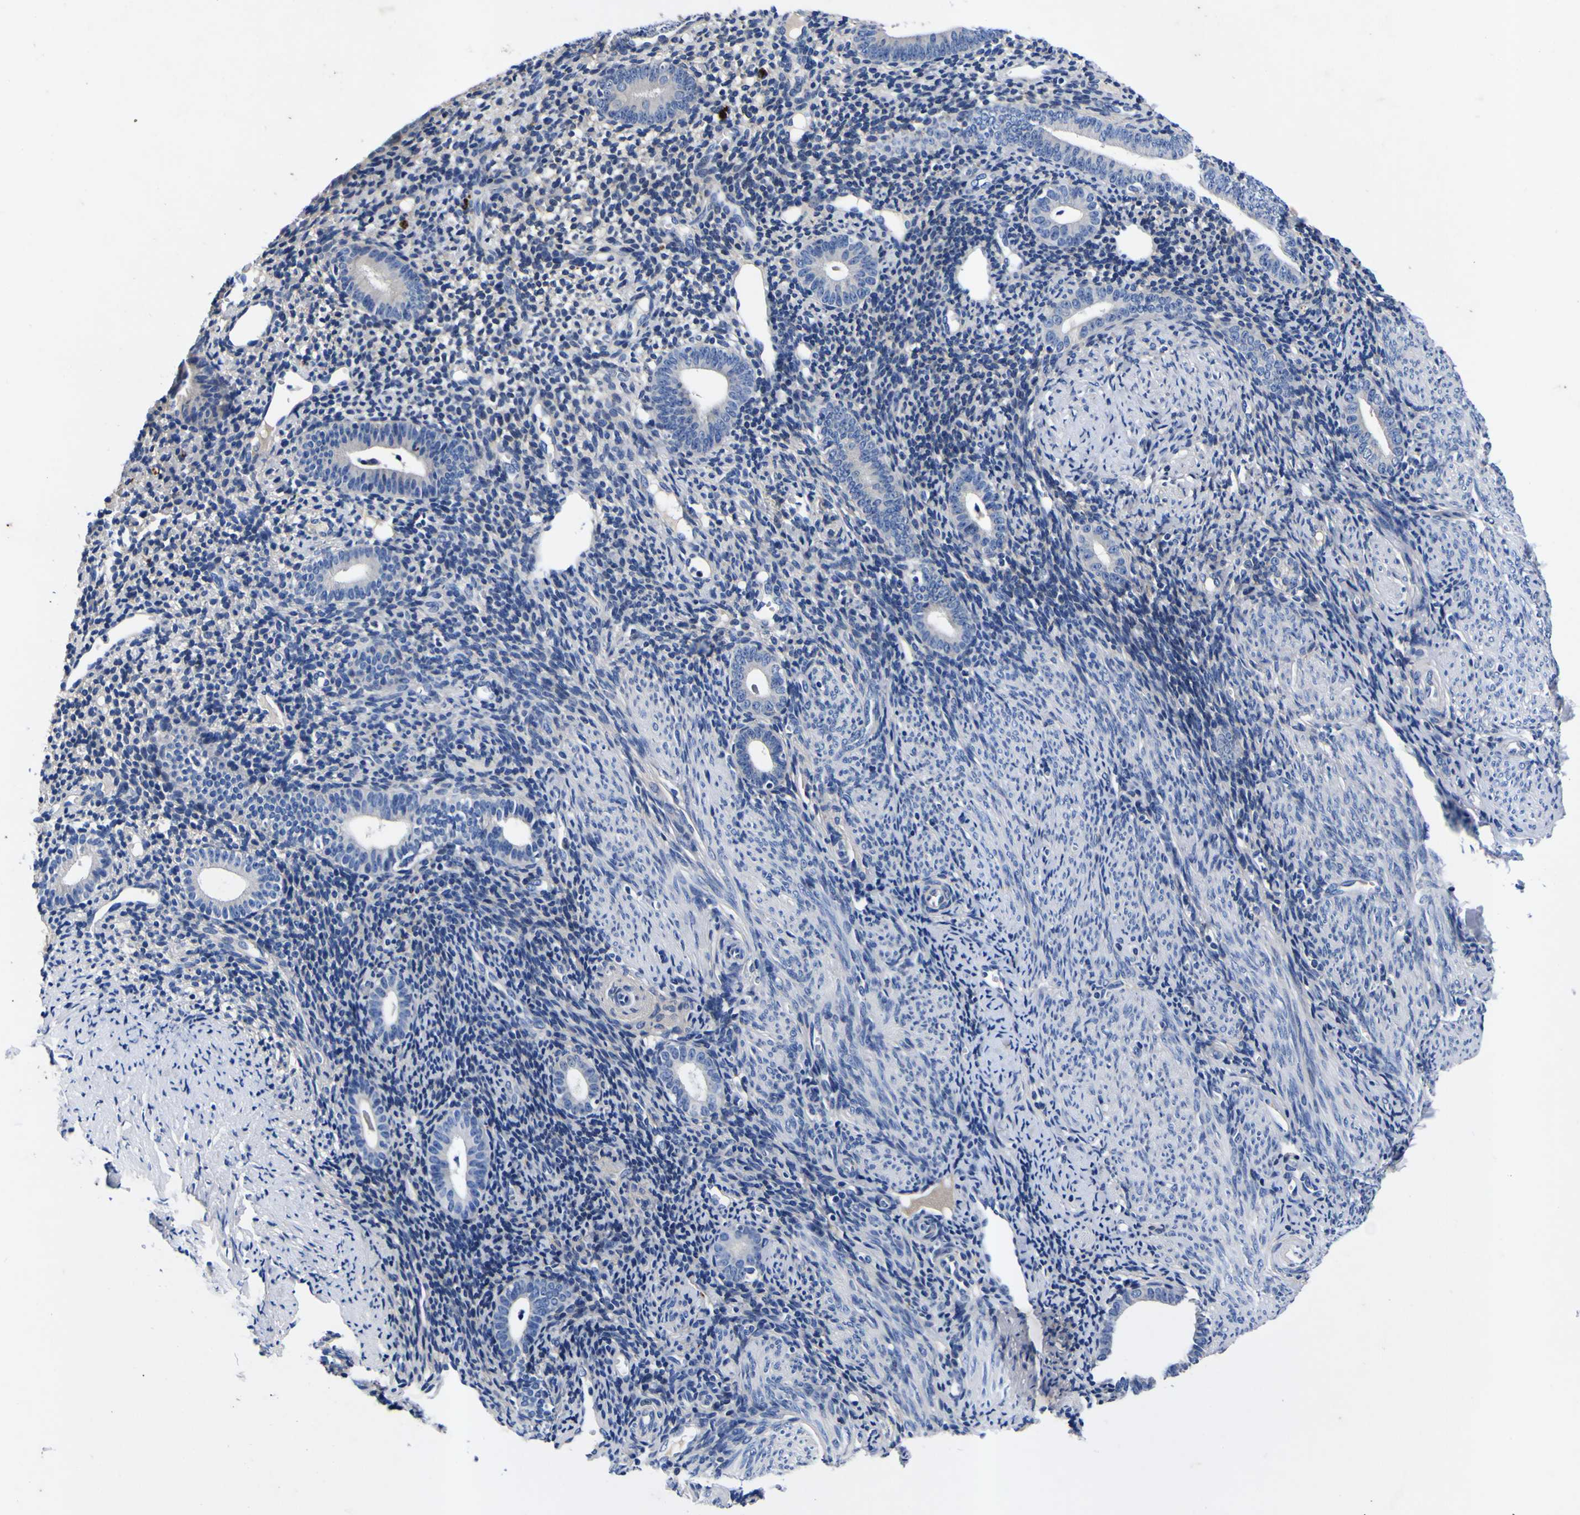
{"staining": {"intensity": "negative", "quantity": "none", "location": "none"}, "tissue": "endometrium", "cell_type": "Cells in endometrial stroma", "image_type": "normal", "snomed": [{"axis": "morphology", "description": "Normal tissue, NOS"}, {"axis": "topography", "description": "Endometrium"}], "caption": "Image shows no significant protein staining in cells in endometrial stroma of benign endometrium. (Brightfield microscopy of DAB immunohistochemistry at high magnification).", "gene": "VASN", "patient": {"sex": "female", "age": 50}}